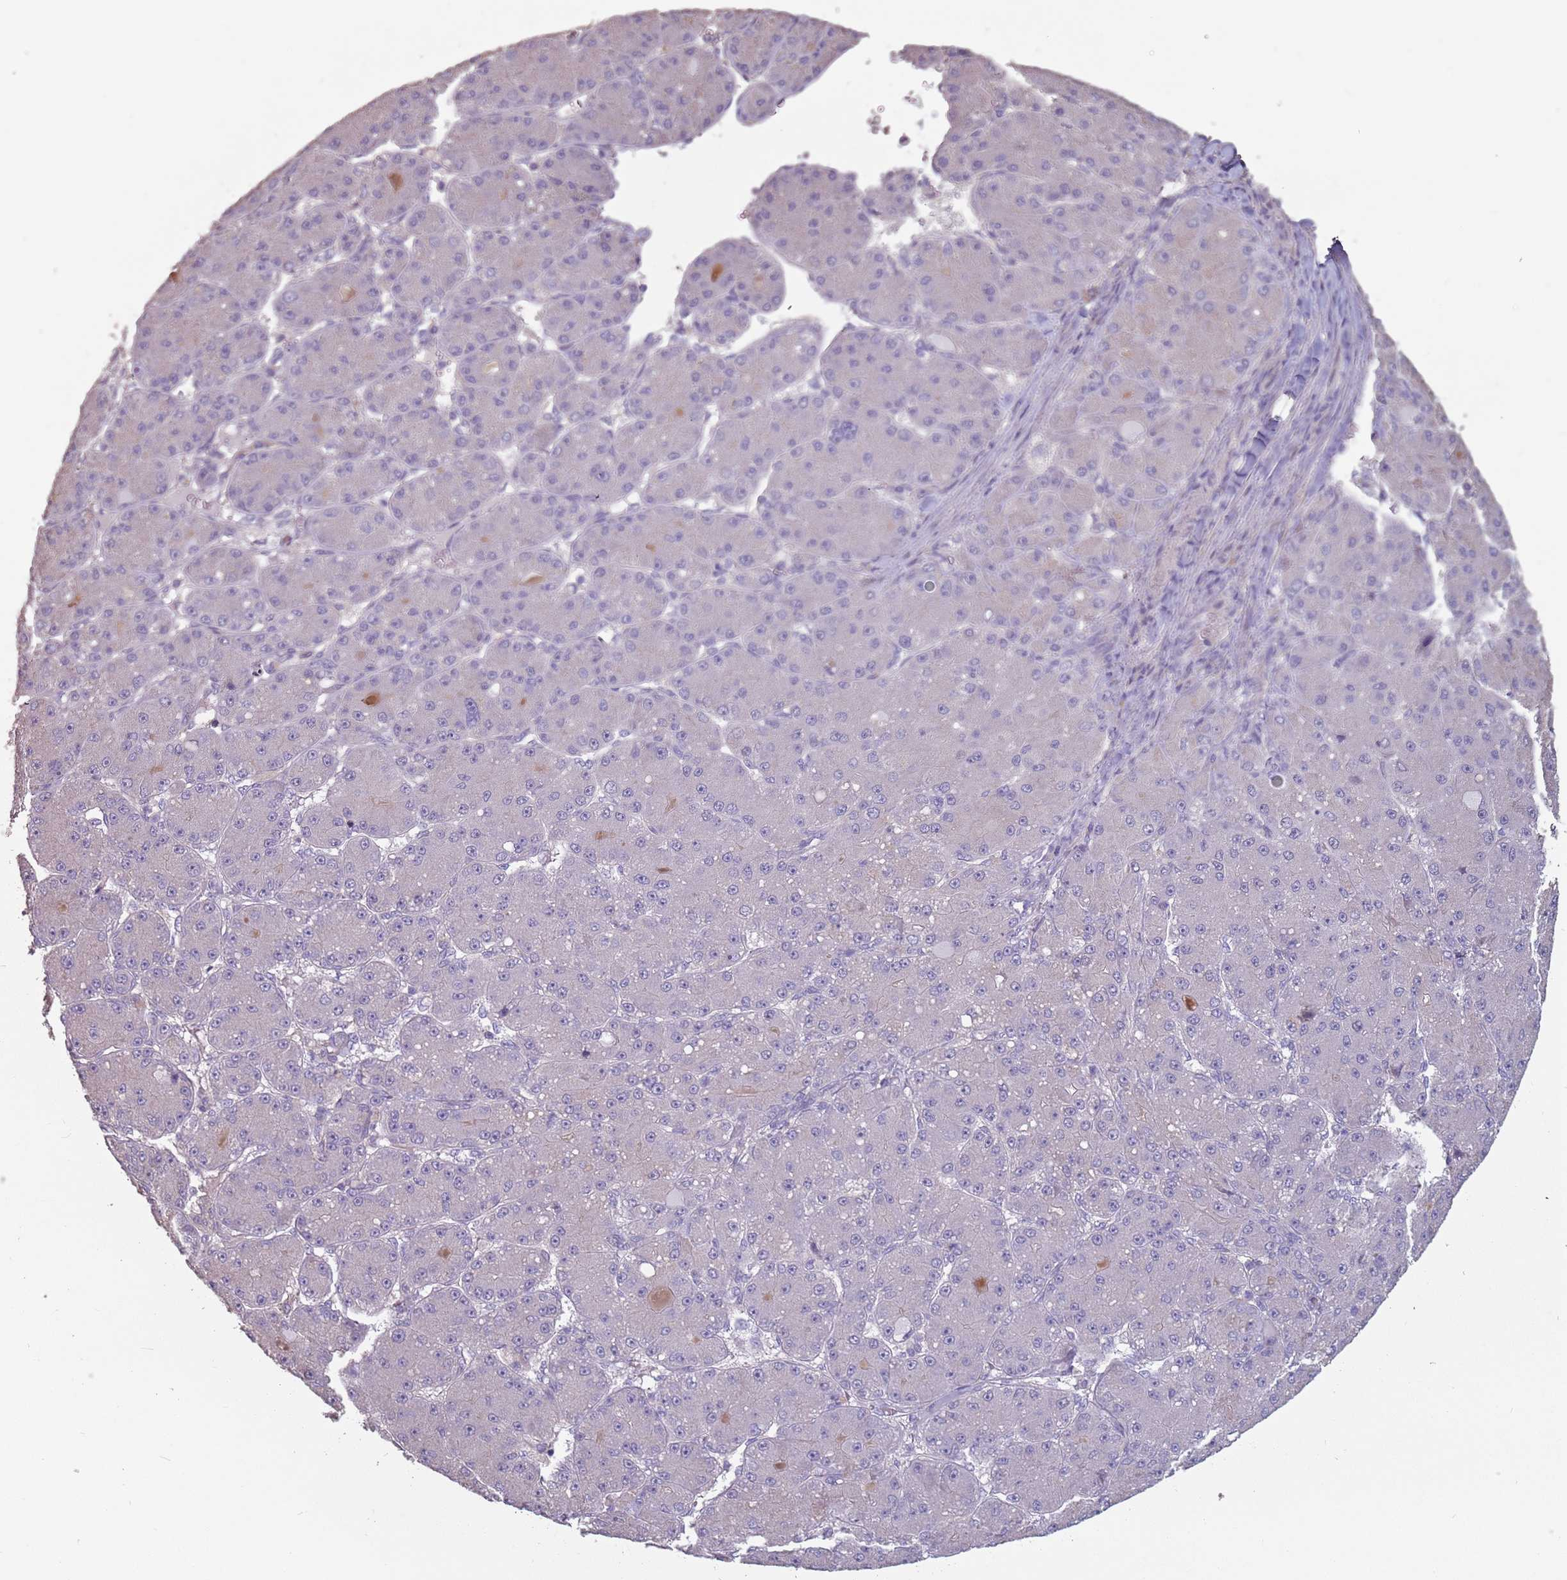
{"staining": {"intensity": "negative", "quantity": "none", "location": "none"}, "tissue": "liver cancer", "cell_type": "Tumor cells", "image_type": "cancer", "snomed": [{"axis": "morphology", "description": "Carcinoma, Hepatocellular, NOS"}, {"axis": "topography", "description": "Liver"}], "caption": "This is an immunohistochemistry photomicrograph of liver cancer. There is no expression in tumor cells.", "gene": "MBD3L1", "patient": {"sex": "male", "age": 67}}